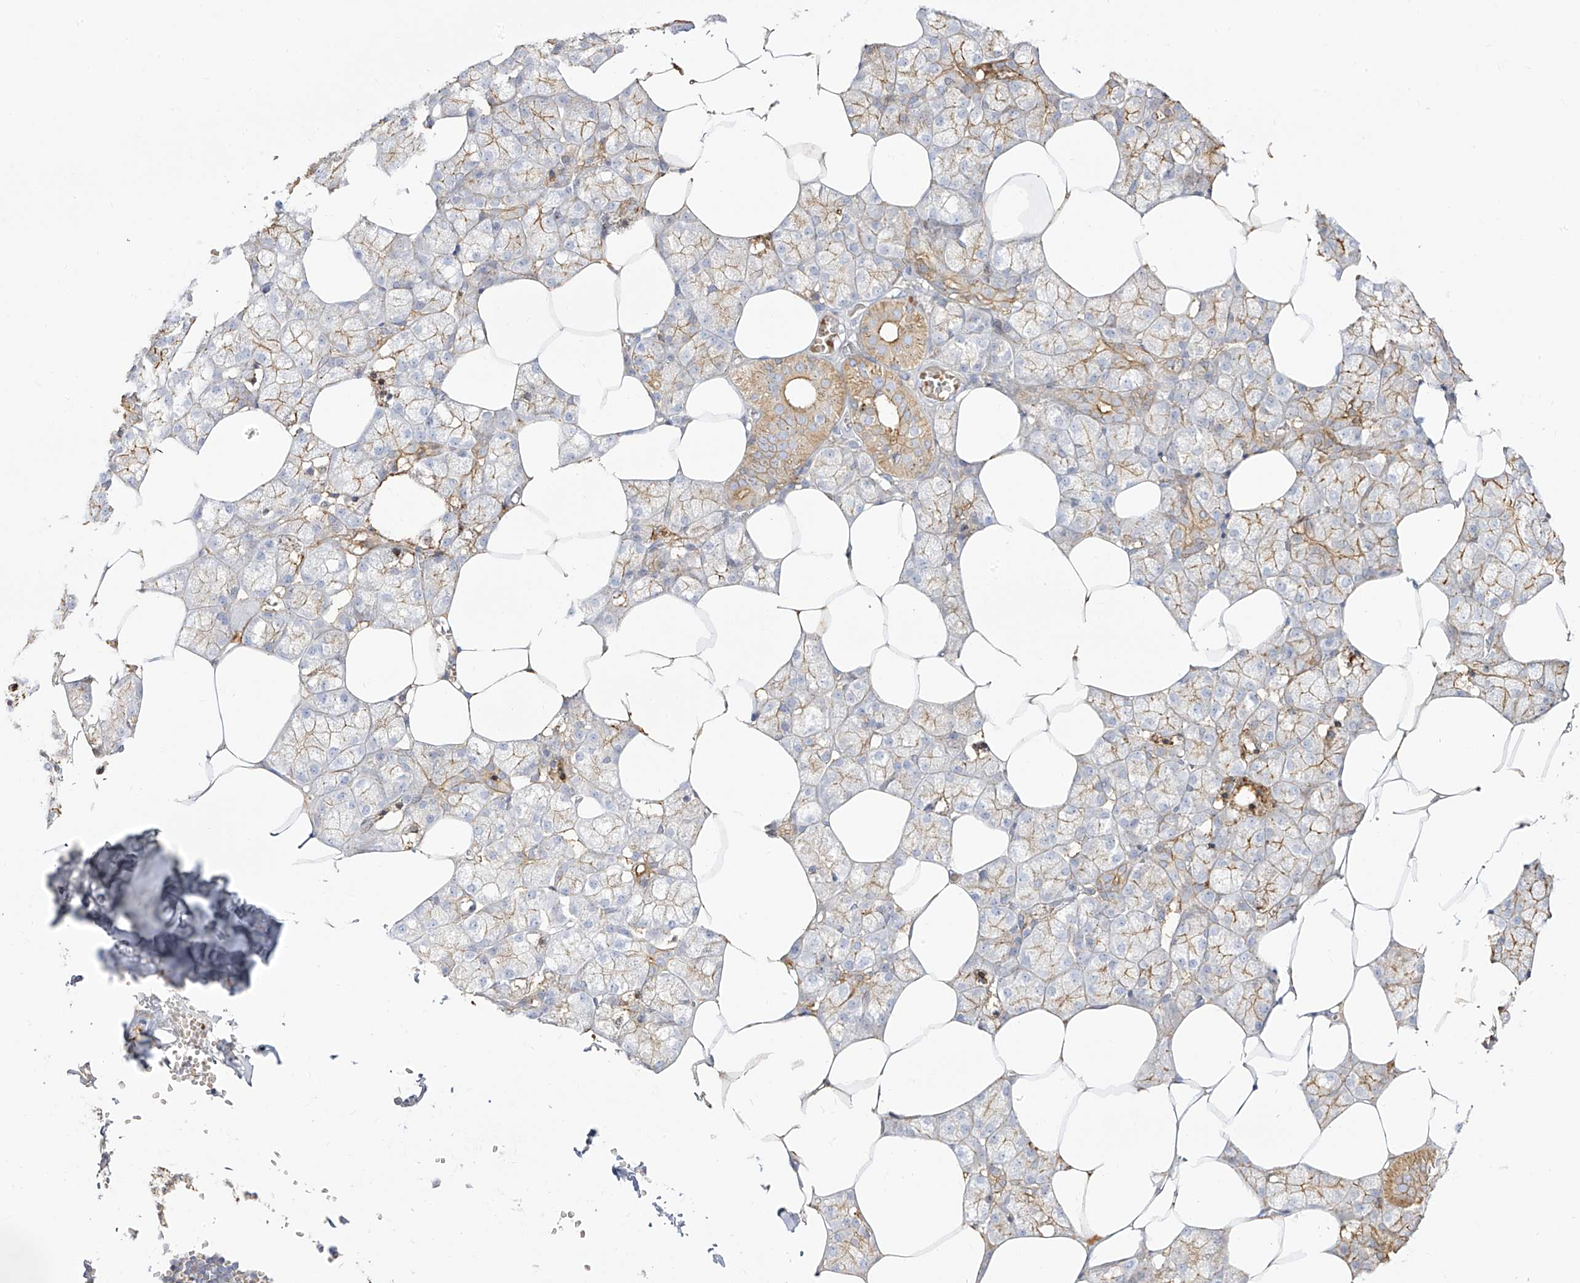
{"staining": {"intensity": "weak", "quantity": "25%-75%", "location": "cytoplasmic/membranous"}, "tissue": "salivary gland", "cell_type": "Glandular cells", "image_type": "normal", "snomed": [{"axis": "morphology", "description": "Normal tissue, NOS"}, {"axis": "topography", "description": "Salivary gland"}], "caption": "Benign salivary gland was stained to show a protein in brown. There is low levels of weak cytoplasmic/membranous positivity in approximately 25%-75% of glandular cells.", "gene": "ZGRF1", "patient": {"sex": "male", "age": 62}}